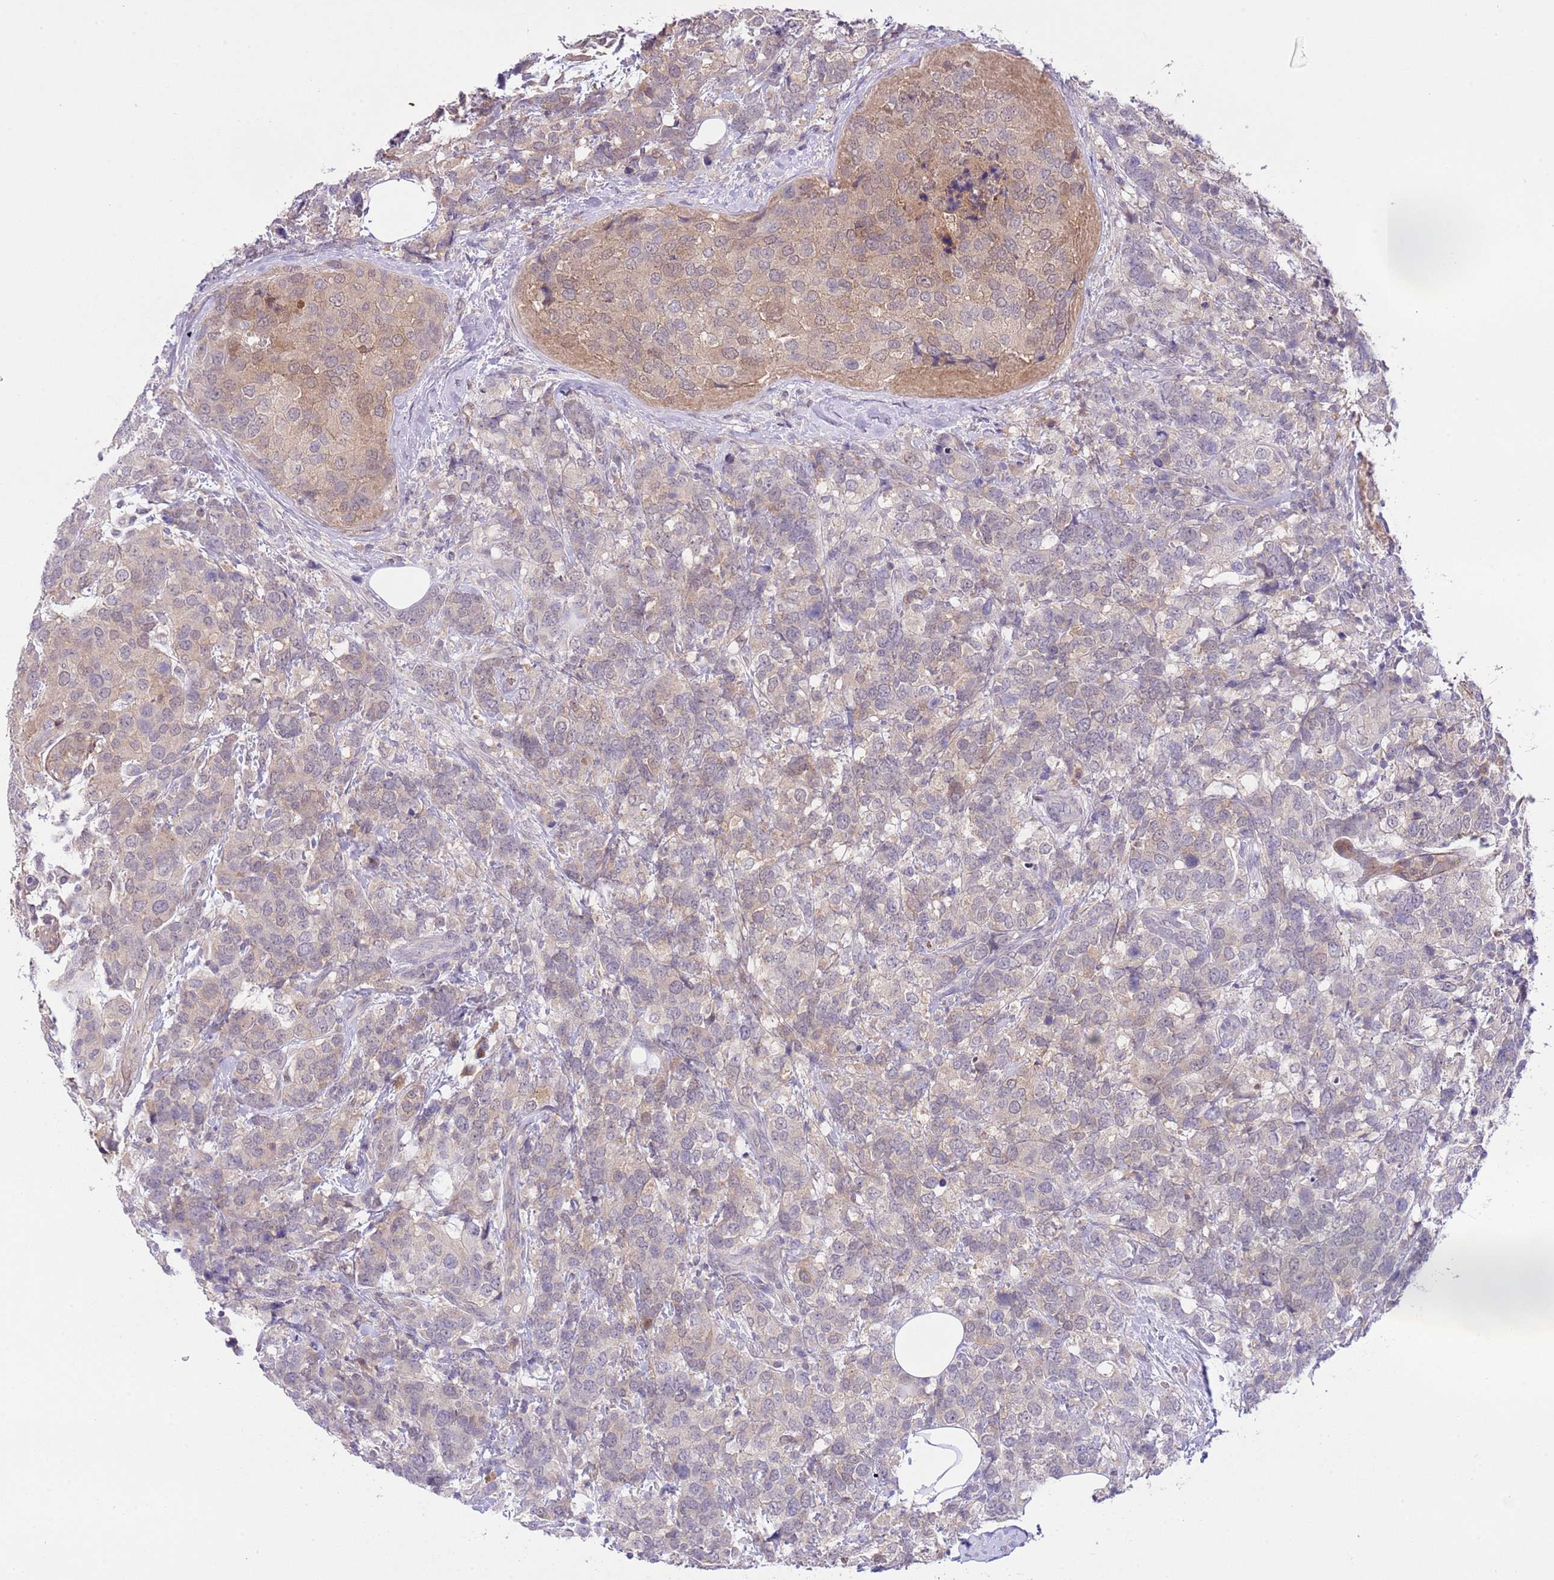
{"staining": {"intensity": "weak", "quantity": "<25%", "location": "cytoplasmic/membranous"}, "tissue": "breast cancer", "cell_type": "Tumor cells", "image_type": "cancer", "snomed": [{"axis": "morphology", "description": "Lobular carcinoma"}, {"axis": "topography", "description": "Breast"}], "caption": "Breast cancer stained for a protein using IHC reveals no staining tumor cells.", "gene": "GALK2", "patient": {"sex": "female", "age": 59}}